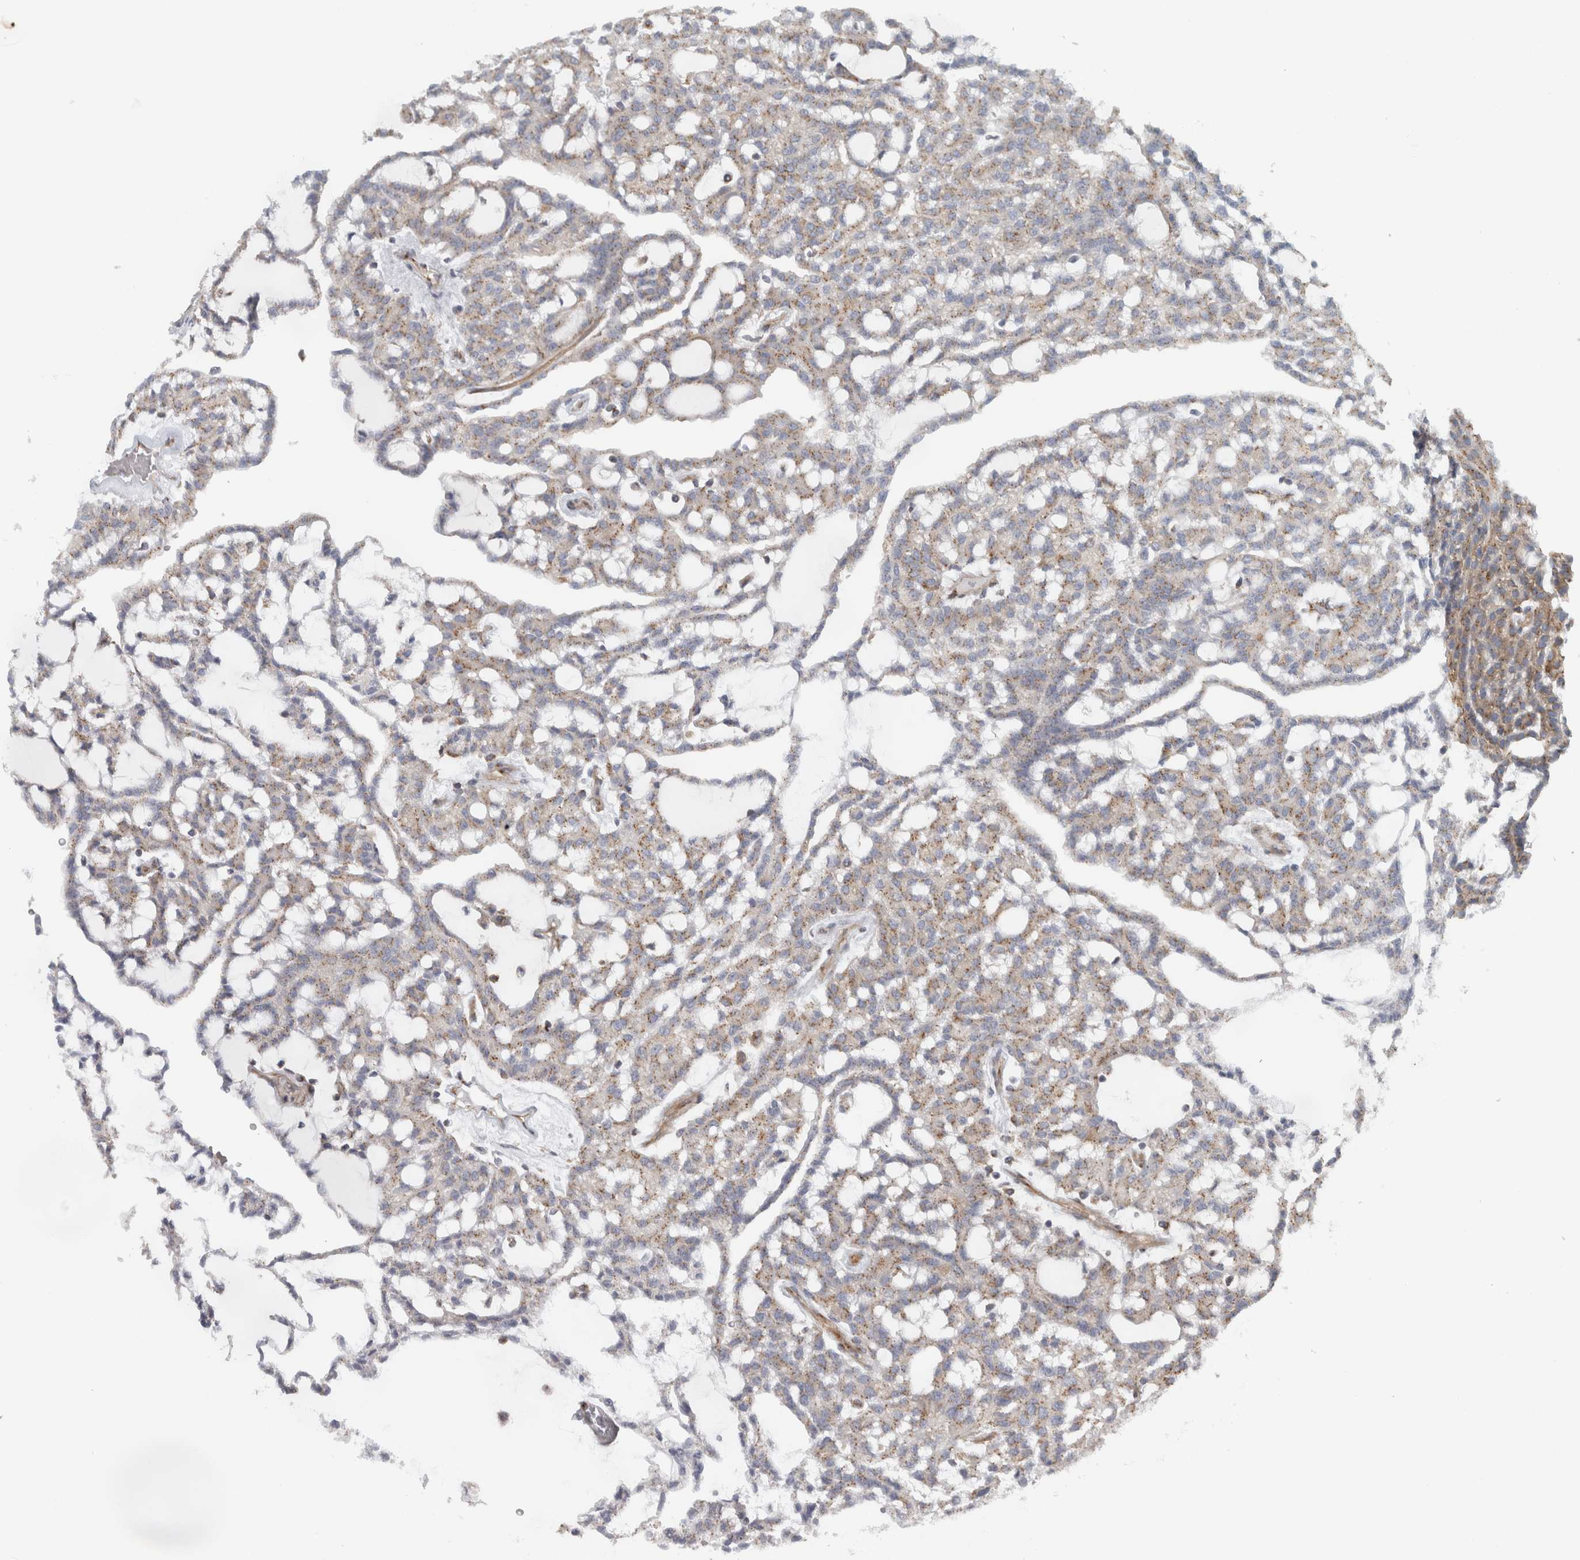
{"staining": {"intensity": "weak", "quantity": ">75%", "location": "cytoplasmic/membranous"}, "tissue": "renal cancer", "cell_type": "Tumor cells", "image_type": "cancer", "snomed": [{"axis": "morphology", "description": "Adenocarcinoma, NOS"}, {"axis": "topography", "description": "Kidney"}], "caption": "Tumor cells display low levels of weak cytoplasmic/membranous positivity in approximately >75% of cells in human renal cancer. (Stains: DAB (3,3'-diaminobenzidine) in brown, nuclei in blue, Microscopy: brightfield microscopy at high magnification).", "gene": "PEX6", "patient": {"sex": "male", "age": 63}}